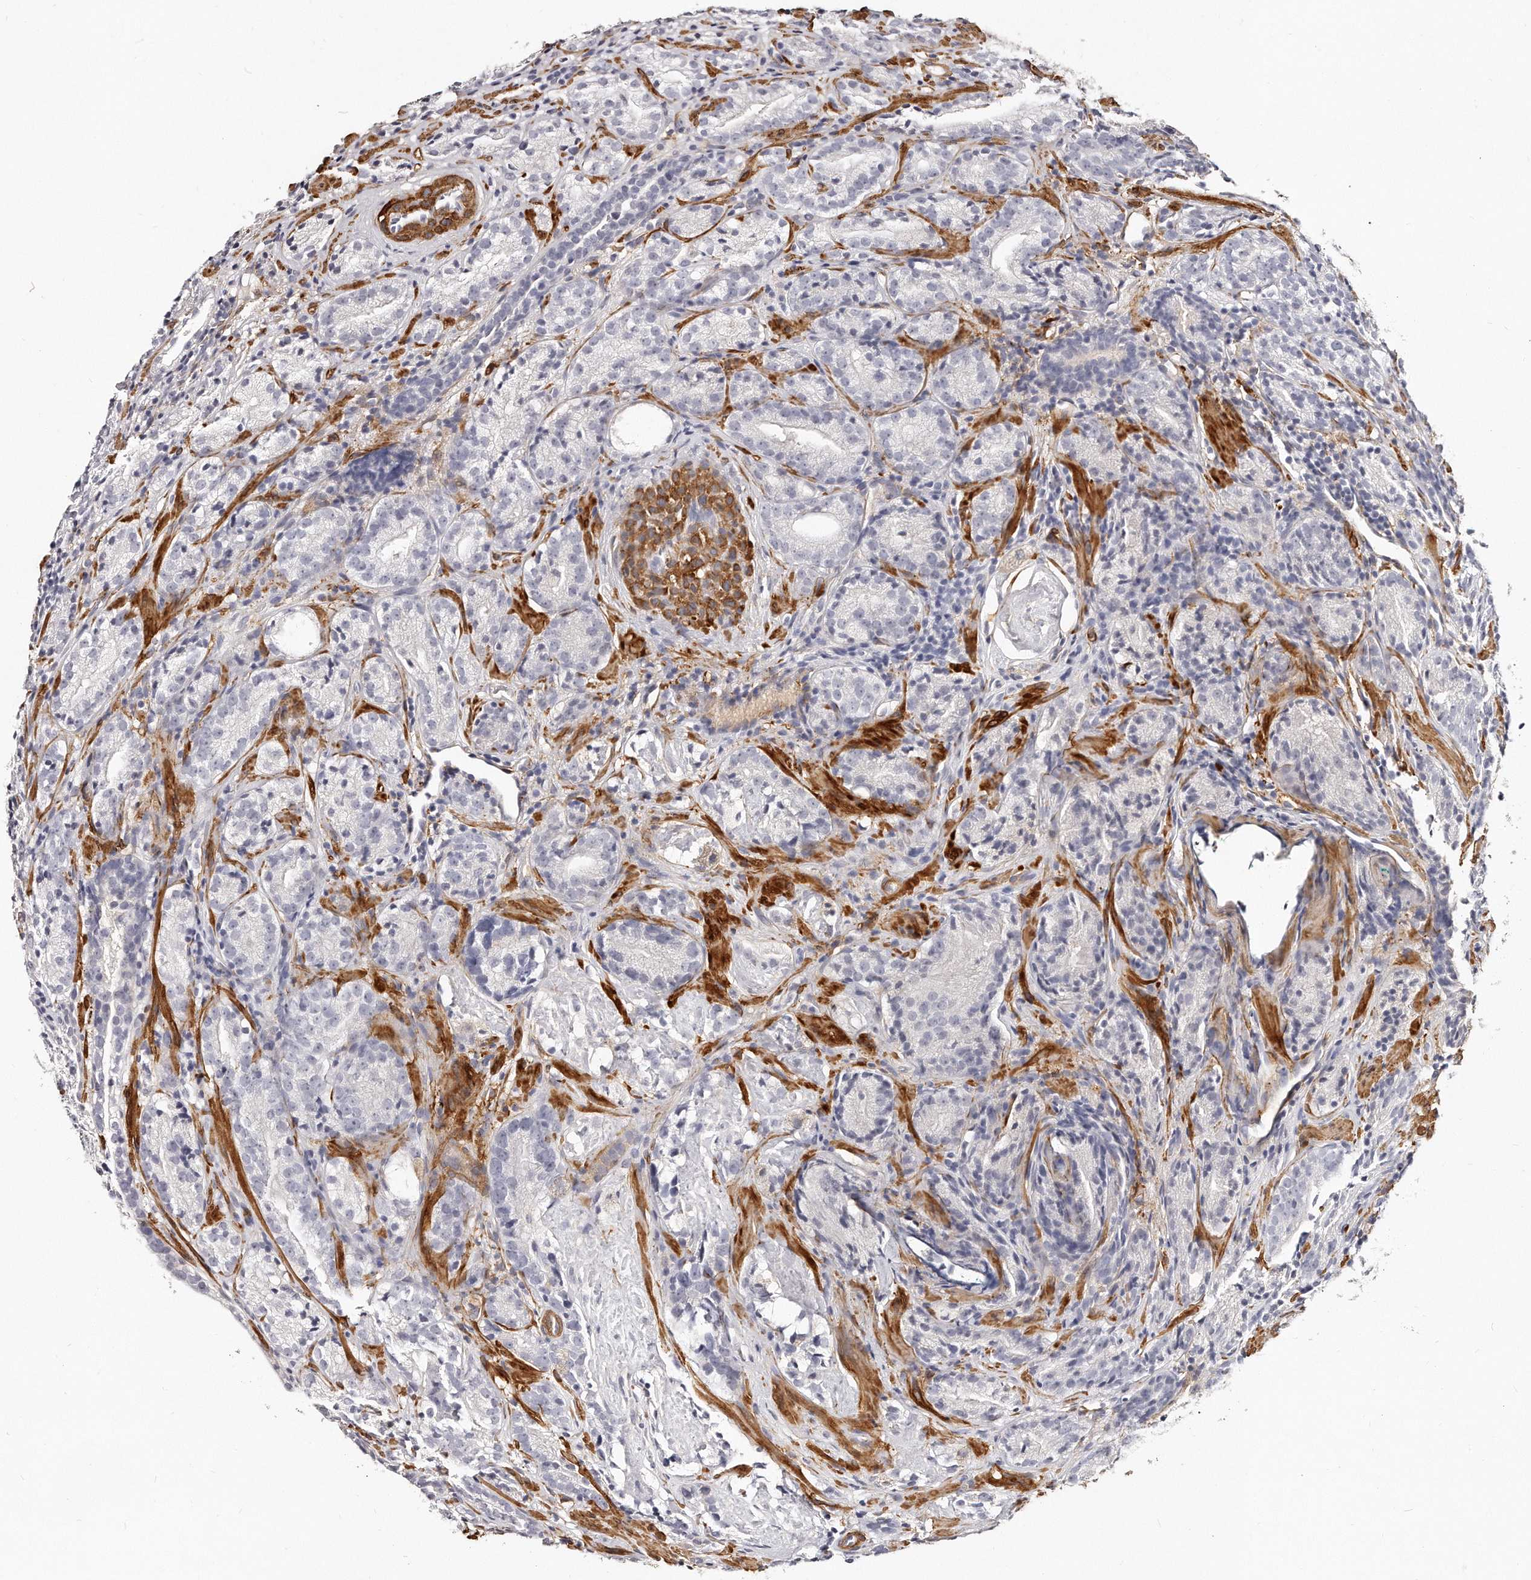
{"staining": {"intensity": "negative", "quantity": "none", "location": "none"}, "tissue": "prostate cancer", "cell_type": "Tumor cells", "image_type": "cancer", "snomed": [{"axis": "morphology", "description": "Adenocarcinoma, High grade"}, {"axis": "topography", "description": "Prostate"}], "caption": "A histopathology image of adenocarcinoma (high-grade) (prostate) stained for a protein reveals no brown staining in tumor cells.", "gene": "LMOD1", "patient": {"sex": "male", "age": 56}}